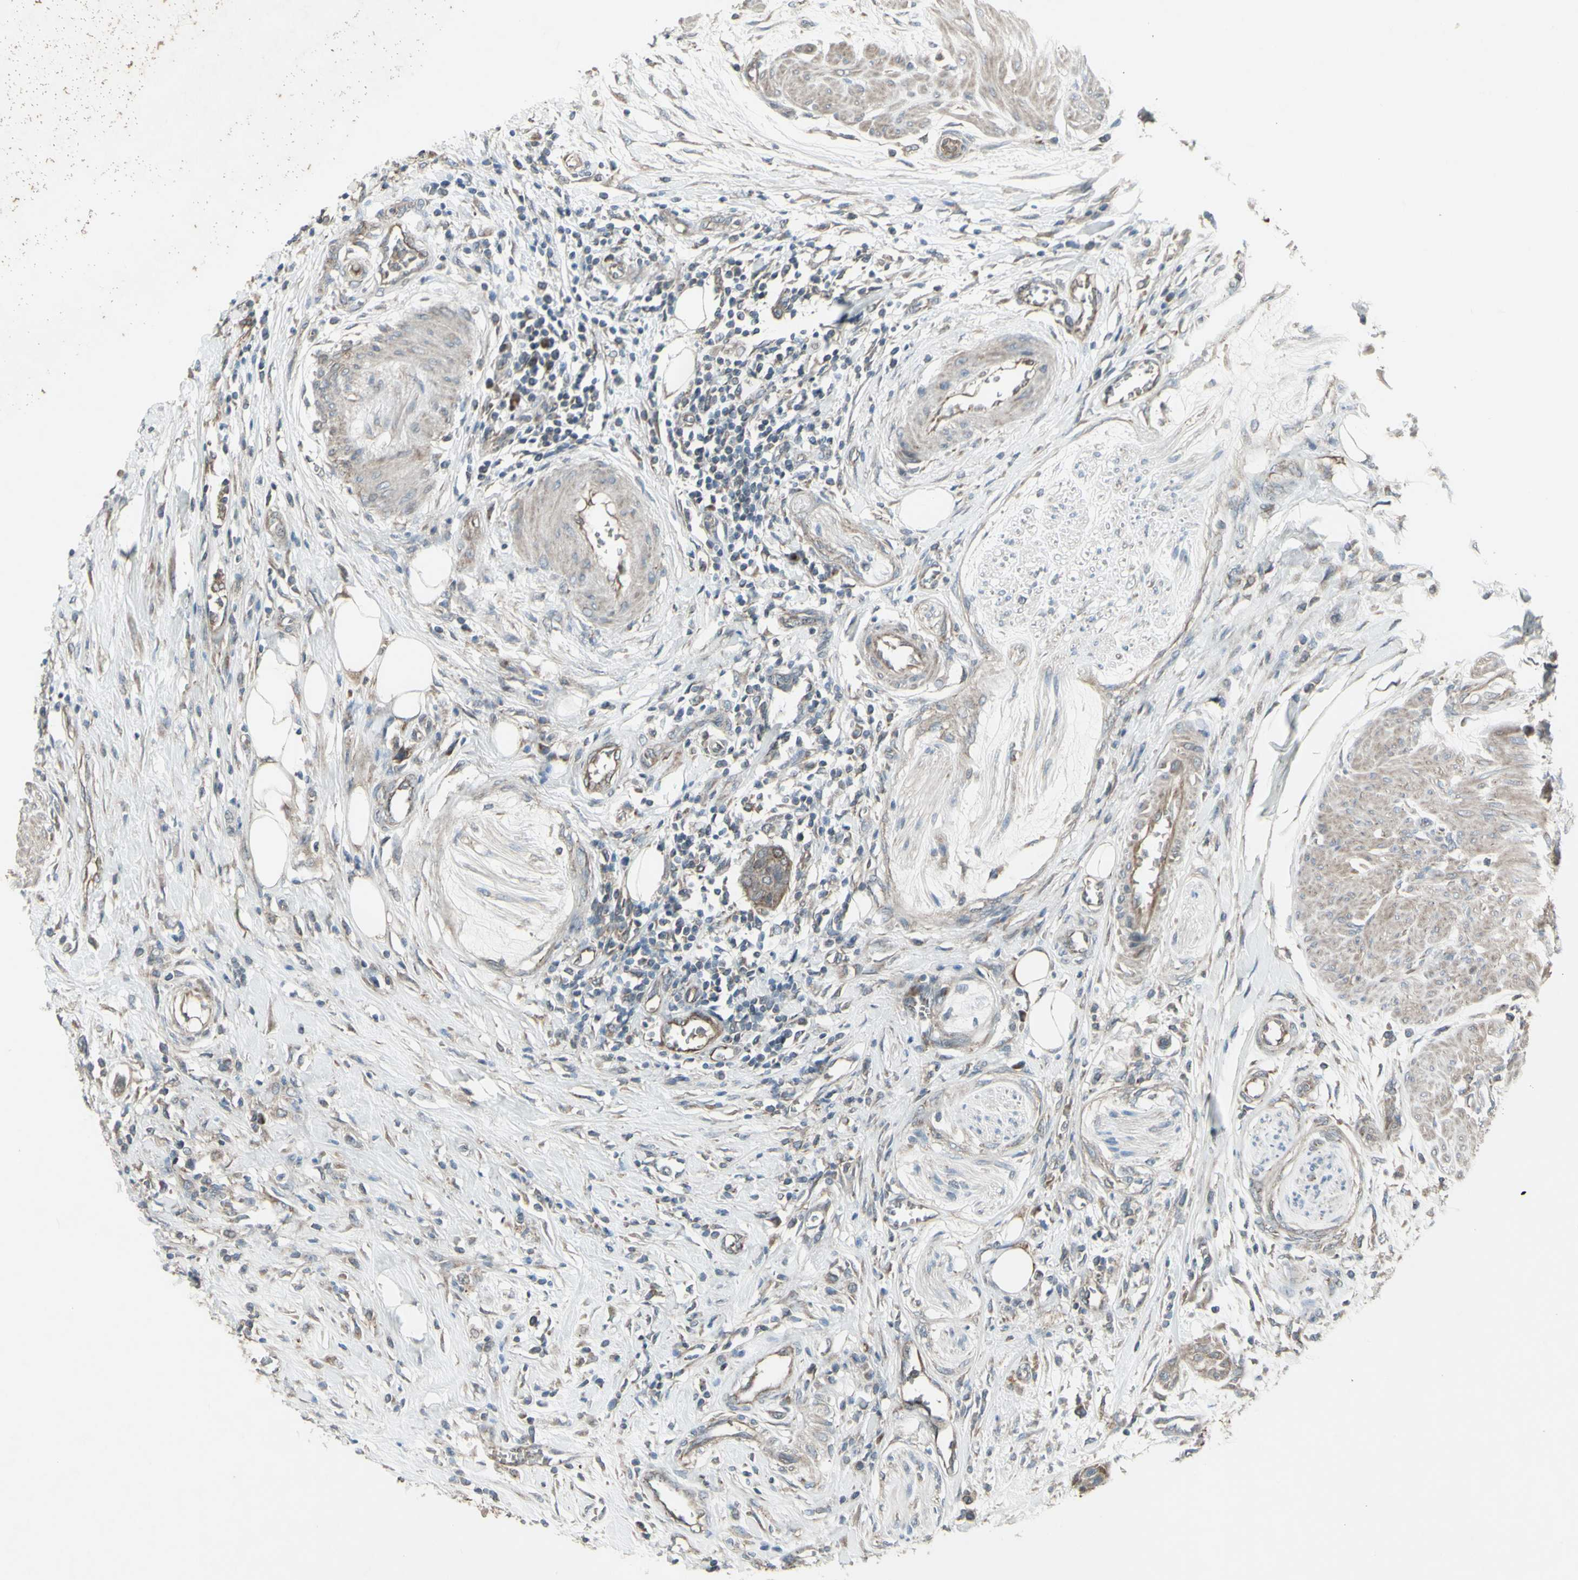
{"staining": {"intensity": "weak", "quantity": ">75%", "location": "cytoplasmic/membranous"}, "tissue": "urothelial cancer", "cell_type": "Tumor cells", "image_type": "cancer", "snomed": [{"axis": "morphology", "description": "Urothelial carcinoma, High grade"}, {"axis": "topography", "description": "Urinary bladder"}], "caption": "Urothelial cancer stained for a protein (brown) reveals weak cytoplasmic/membranous positive positivity in about >75% of tumor cells.", "gene": "SHC1", "patient": {"sex": "male", "age": 35}}